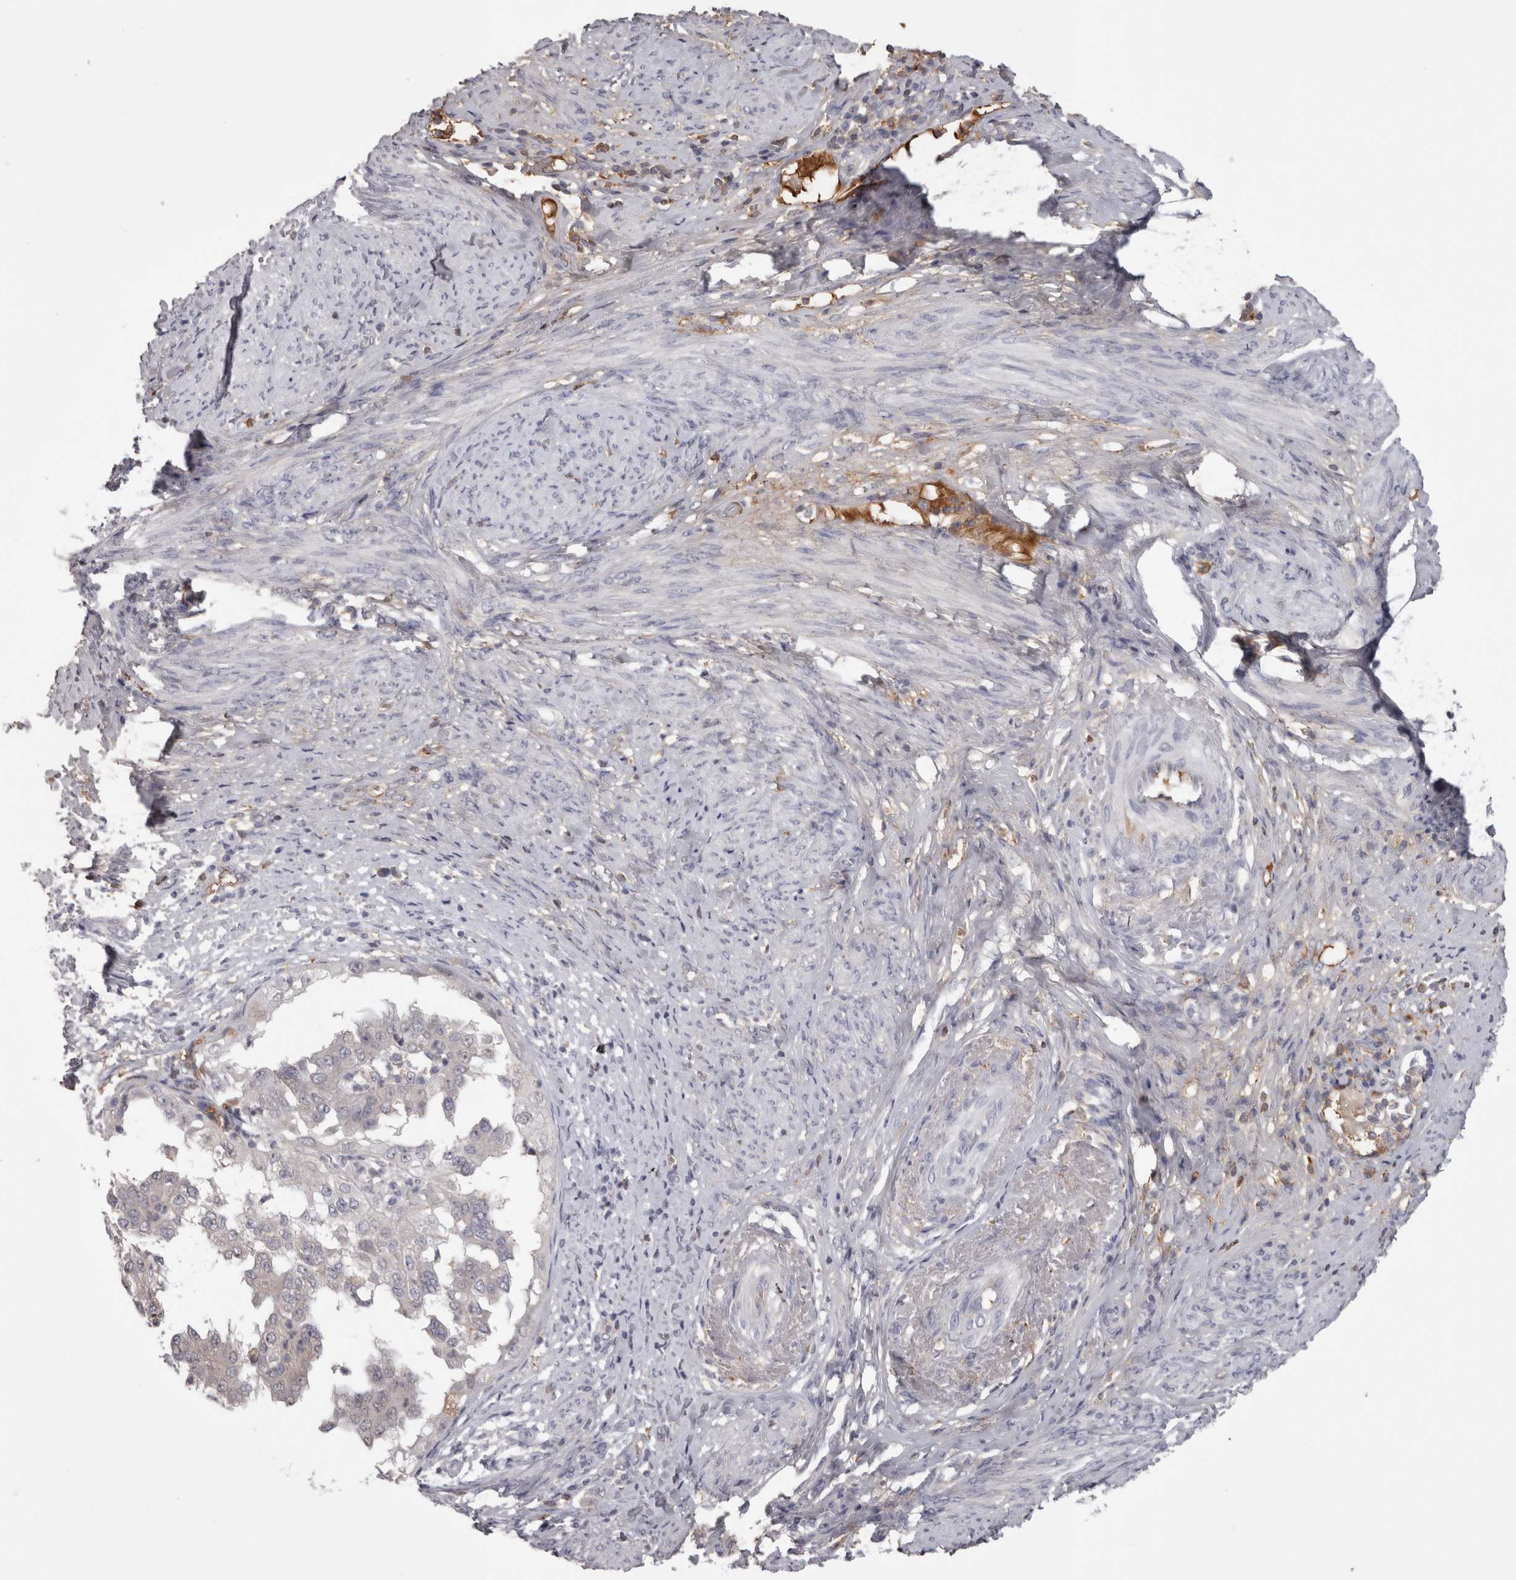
{"staining": {"intensity": "negative", "quantity": "none", "location": "none"}, "tissue": "endometrial cancer", "cell_type": "Tumor cells", "image_type": "cancer", "snomed": [{"axis": "morphology", "description": "Adenocarcinoma, NOS"}, {"axis": "topography", "description": "Endometrium"}], "caption": "Immunohistochemistry (IHC) micrograph of endometrial cancer (adenocarcinoma) stained for a protein (brown), which reveals no expression in tumor cells.", "gene": "SAA4", "patient": {"sex": "female", "age": 85}}